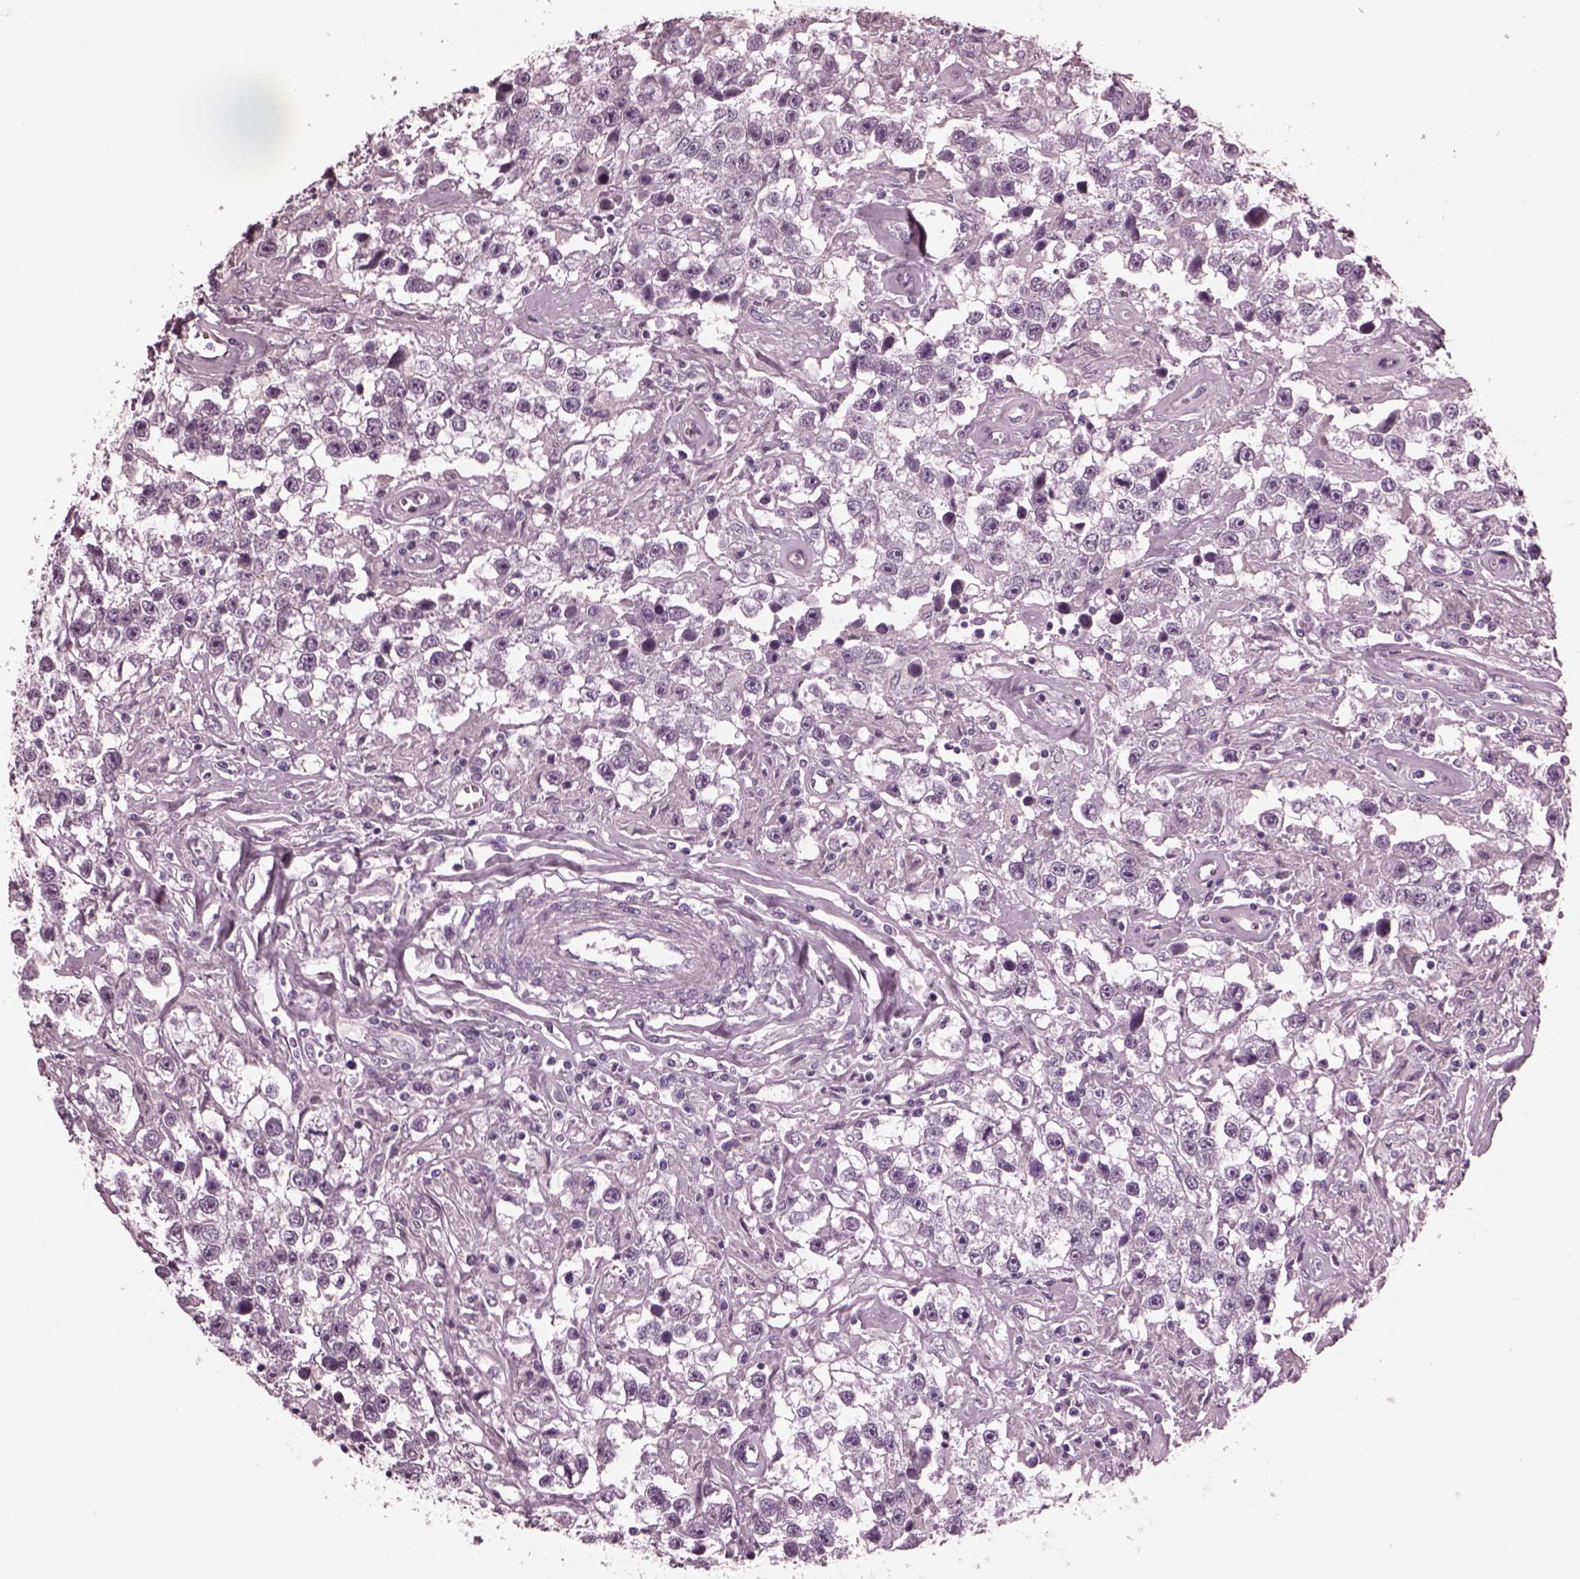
{"staining": {"intensity": "negative", "quantity": "none", "location": "none"}, "tissue": "testis cancer", "cell_type": "Tumor cells", "image_type": "cancer", "snomed": [{"axis": "morphology", "description": "Seminoma, NOS"}, {"axis": "topography", "description": "Testis"}], "caption": "Protein analysis of seminoma (testis) demonstrates no significant expression in tumor cells. The staining is performed using DAB brown chromogen with nuclei counter-stained in using hematoxylin.", "gene": "CGA", "patient": {"sex": "male", "age": 43}}